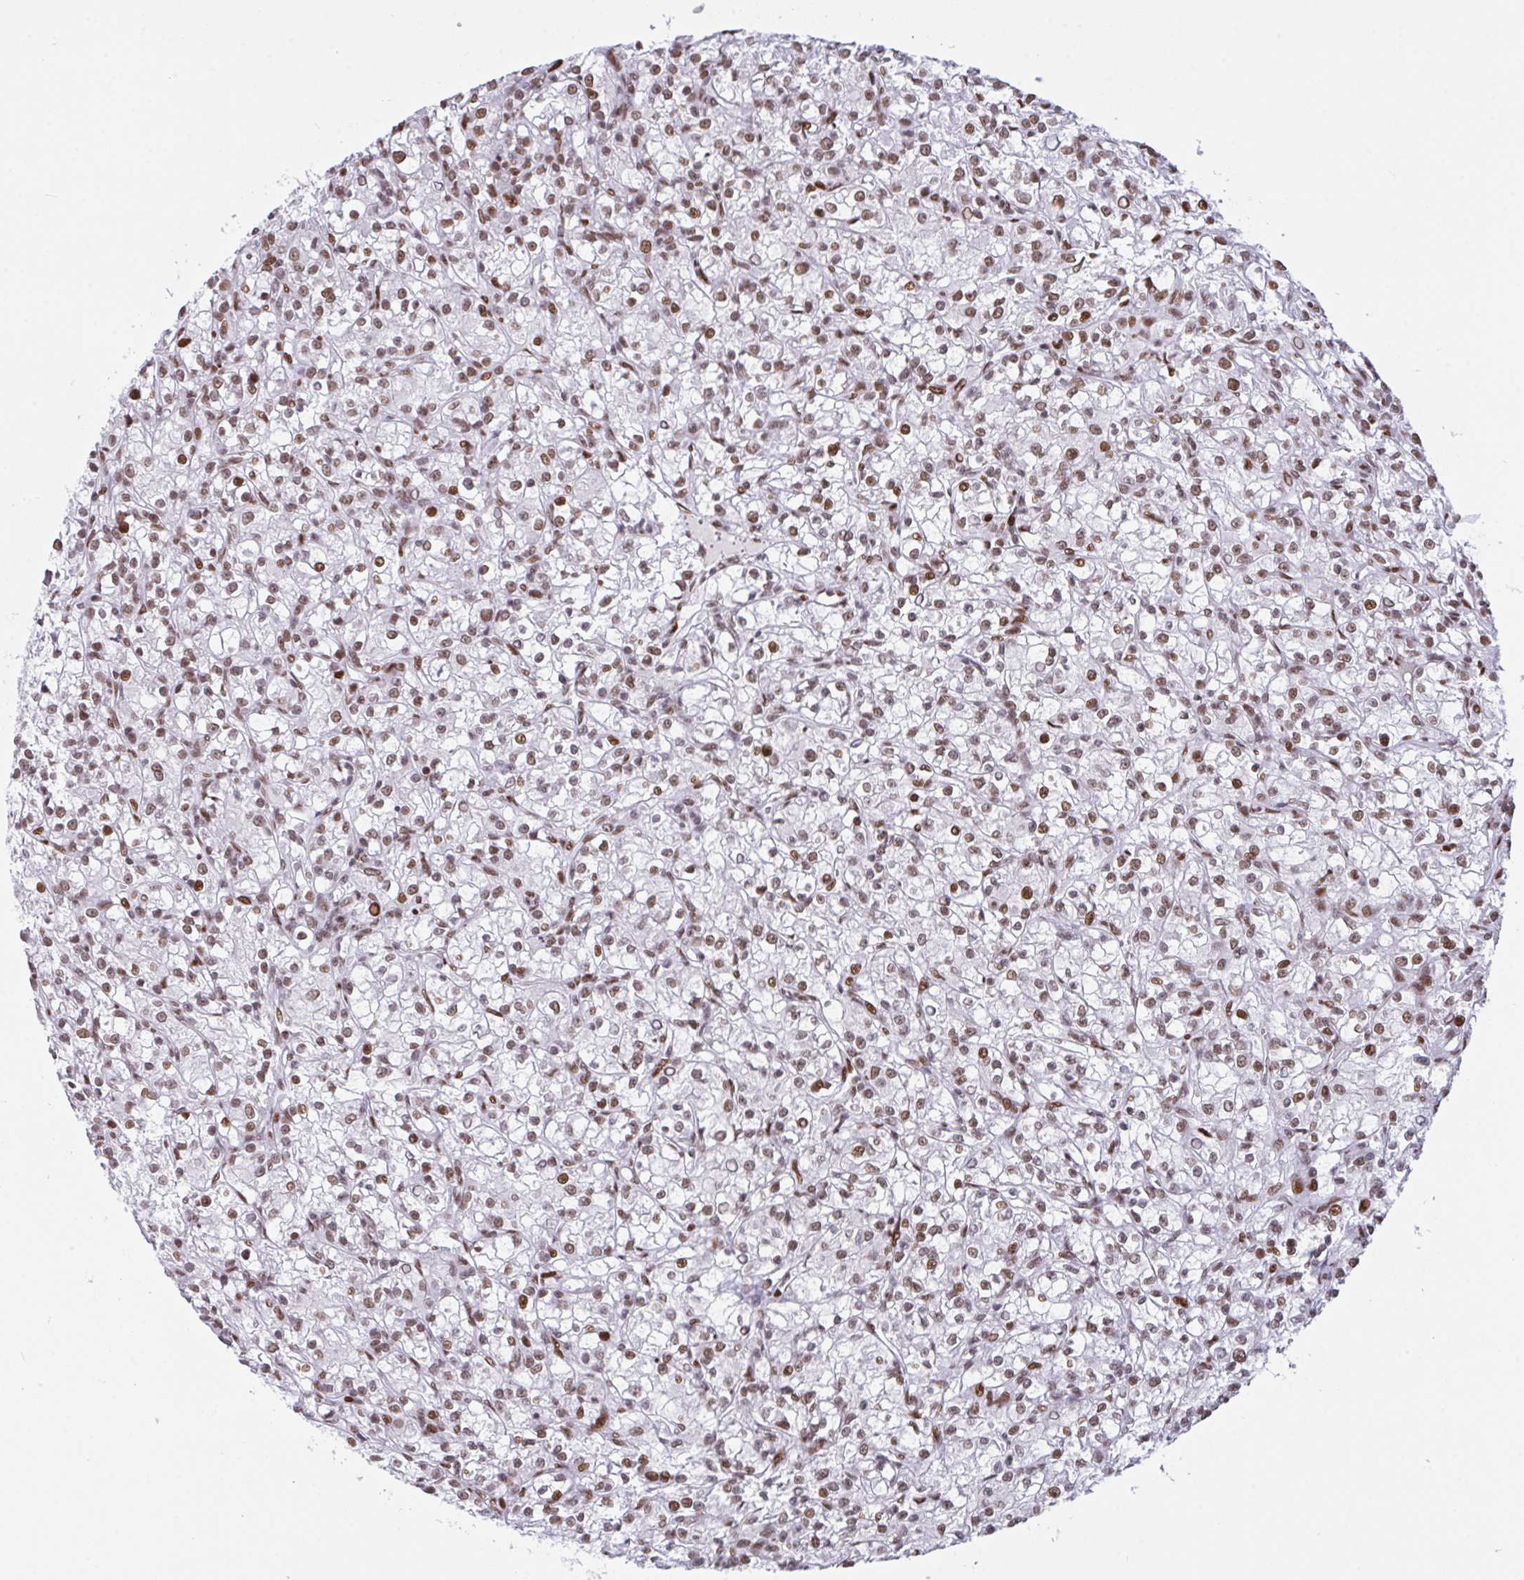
{"staining": {"intensity": "moderate", "quantity": ">75%", "location": "nuclear"}, "tissue": "renal cancer", "cell_type": "Tumor cells", "image_type": "cancer", "snomed": [{"axis": "morphology", "description": "Adenocarcinoma, NOS"}, {"axis": "topography", "description": "Kidney"}], "caption": "The micrograph reveals immunohistochemical staining of adenocarcinoma (renal). There is moderate nuclear positivity is present in approximately >75% of tumor cells.", "gene": "CLP1", "patient": {"sex": "female", "age": 59}}